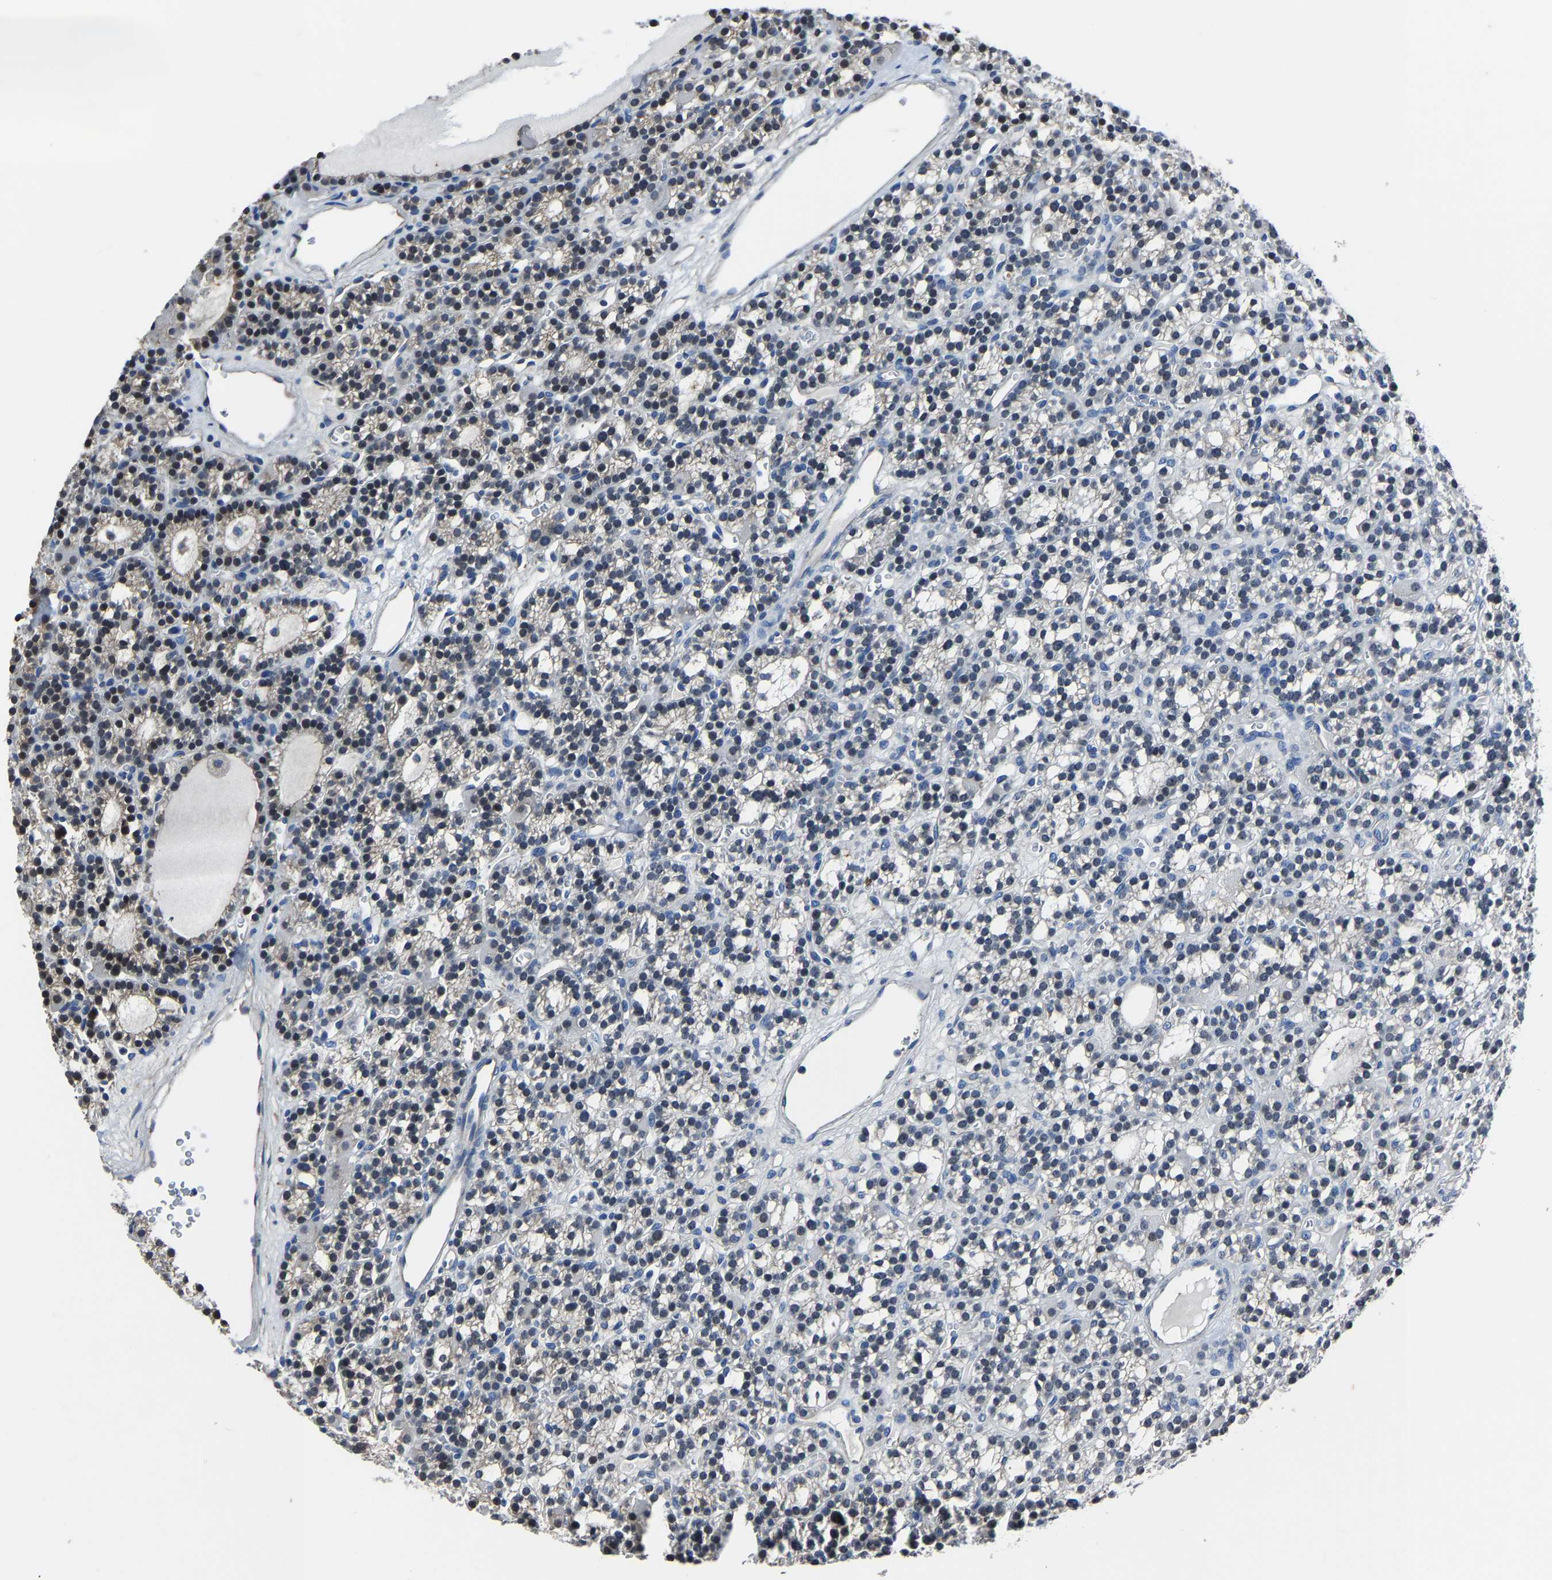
{"staining": {"intensity": "moderate", "quantity": "<25%", "location": "nuclear"}, "tissue": "parathyroid gland", "cell_type": "Glandular cells", "image_type": "normal", "snomed": [{"axis": "morphology", "description": "Normal tissue, NOS"}, {"axis": "morphology", "description": "Adenoma, NOS"}, {"axis": "topography", "description": "Parathyroid gland"}], "caption": "Immunohistochemistry of benign parathyroid gland displays low levels of moderate nuclear positivity in about <25% of glandular cells.", "gene": "STRBP", "patient": {"sex": "female", "age": 58}}